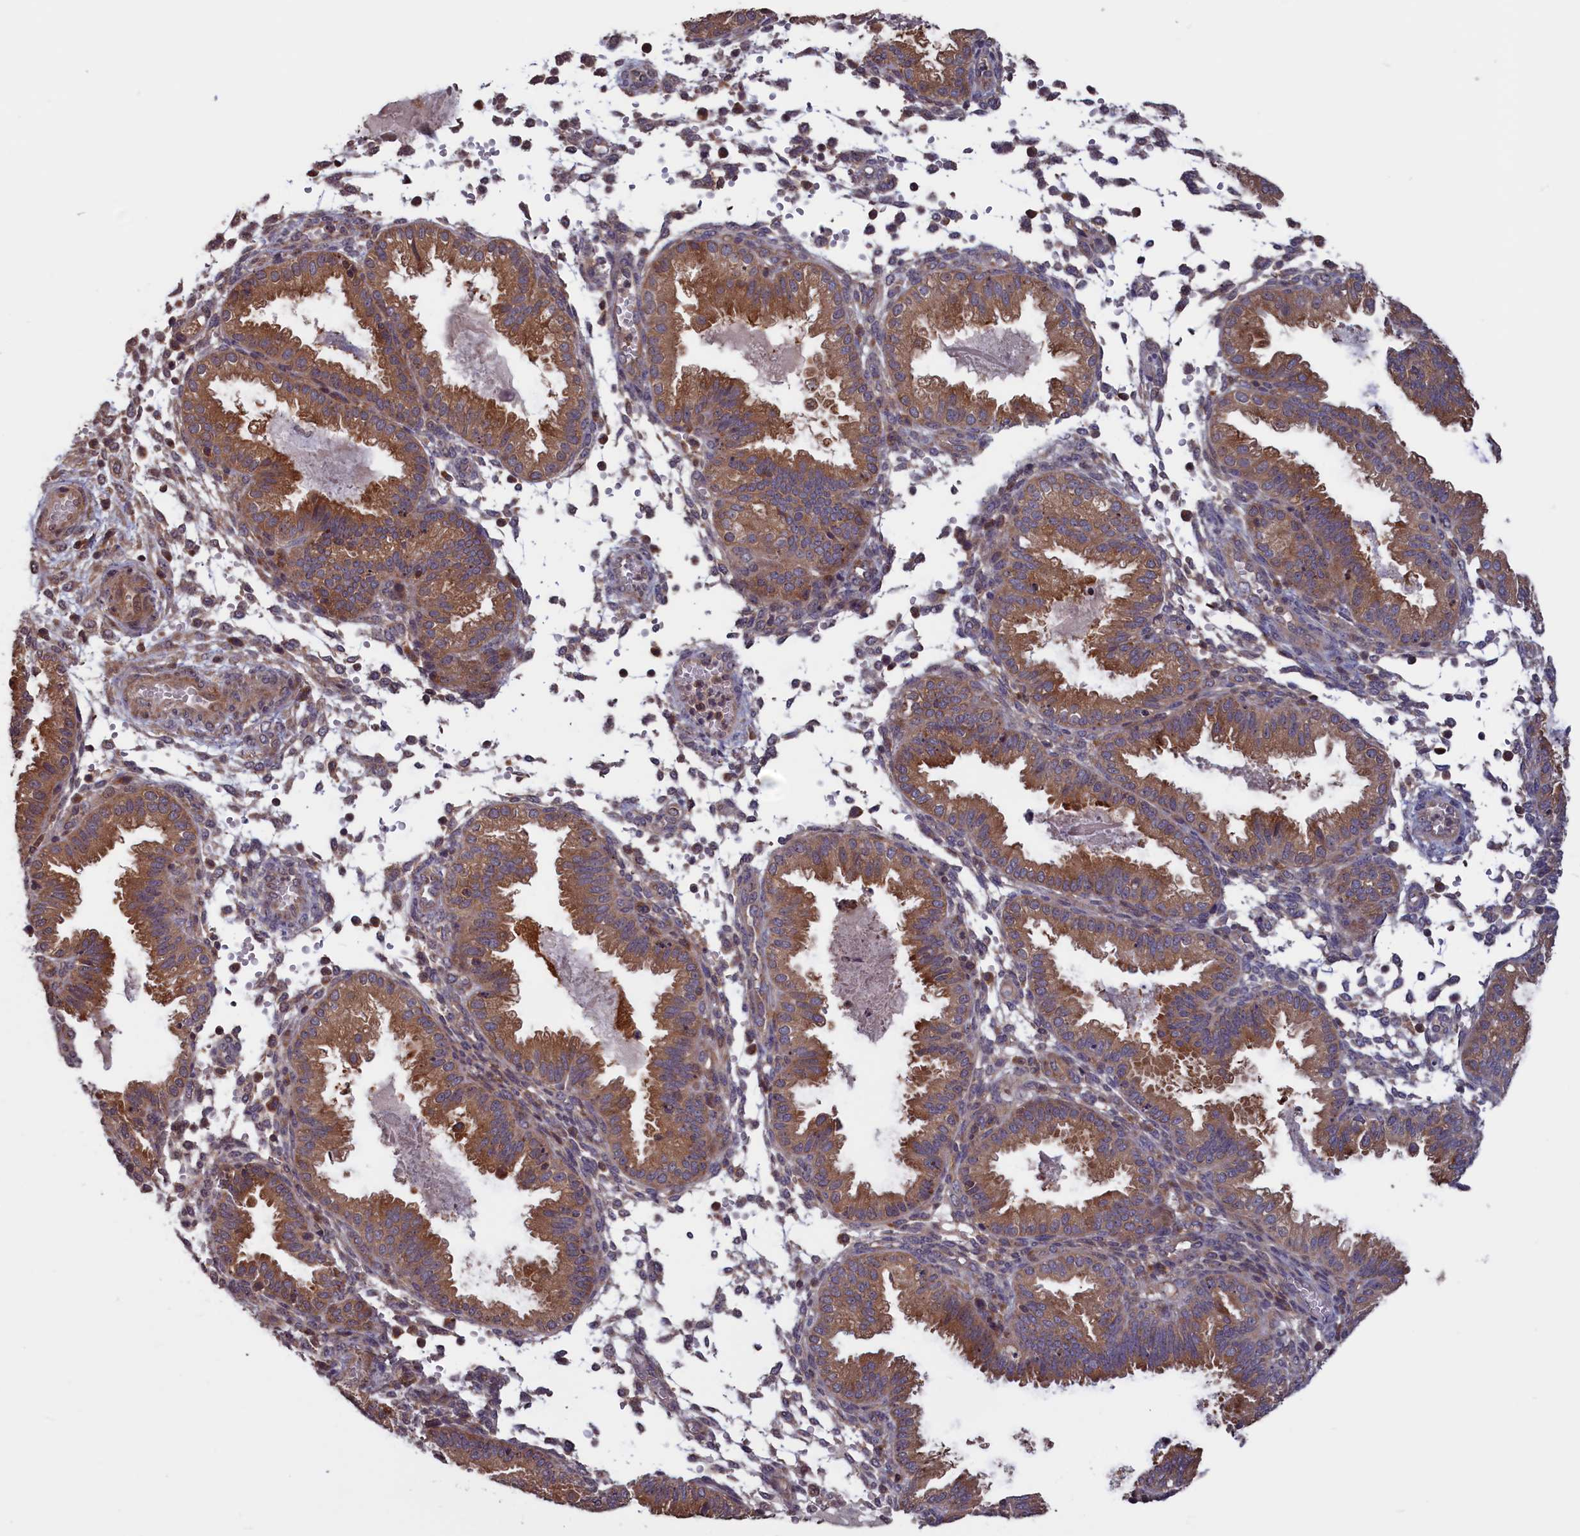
{"staining": {"intensity": "moderate", "quantity": "<25%", "location": "cytoplasmic/membranous"}, "tissue": "endometrium", "cell_type": "Cells in endometrial stroma", "image_type": "normal", "snomed": [{"axis": "morphology", "description": "Normal tissue, NOS"}, {"axis": "topography", "description": "Endometrium"}], "caption": "Protein staining of benign endometrium exhibits moderate cytoplasmic/membranous positivity in approximately <25% of cells in endometrial stroma. Immunohistochemistry (ihc) stains the protein of interest in brown and the nuclei are stained blue.", "gene": "CACTIN", "patient": {"sex": "female", "age": 33}}